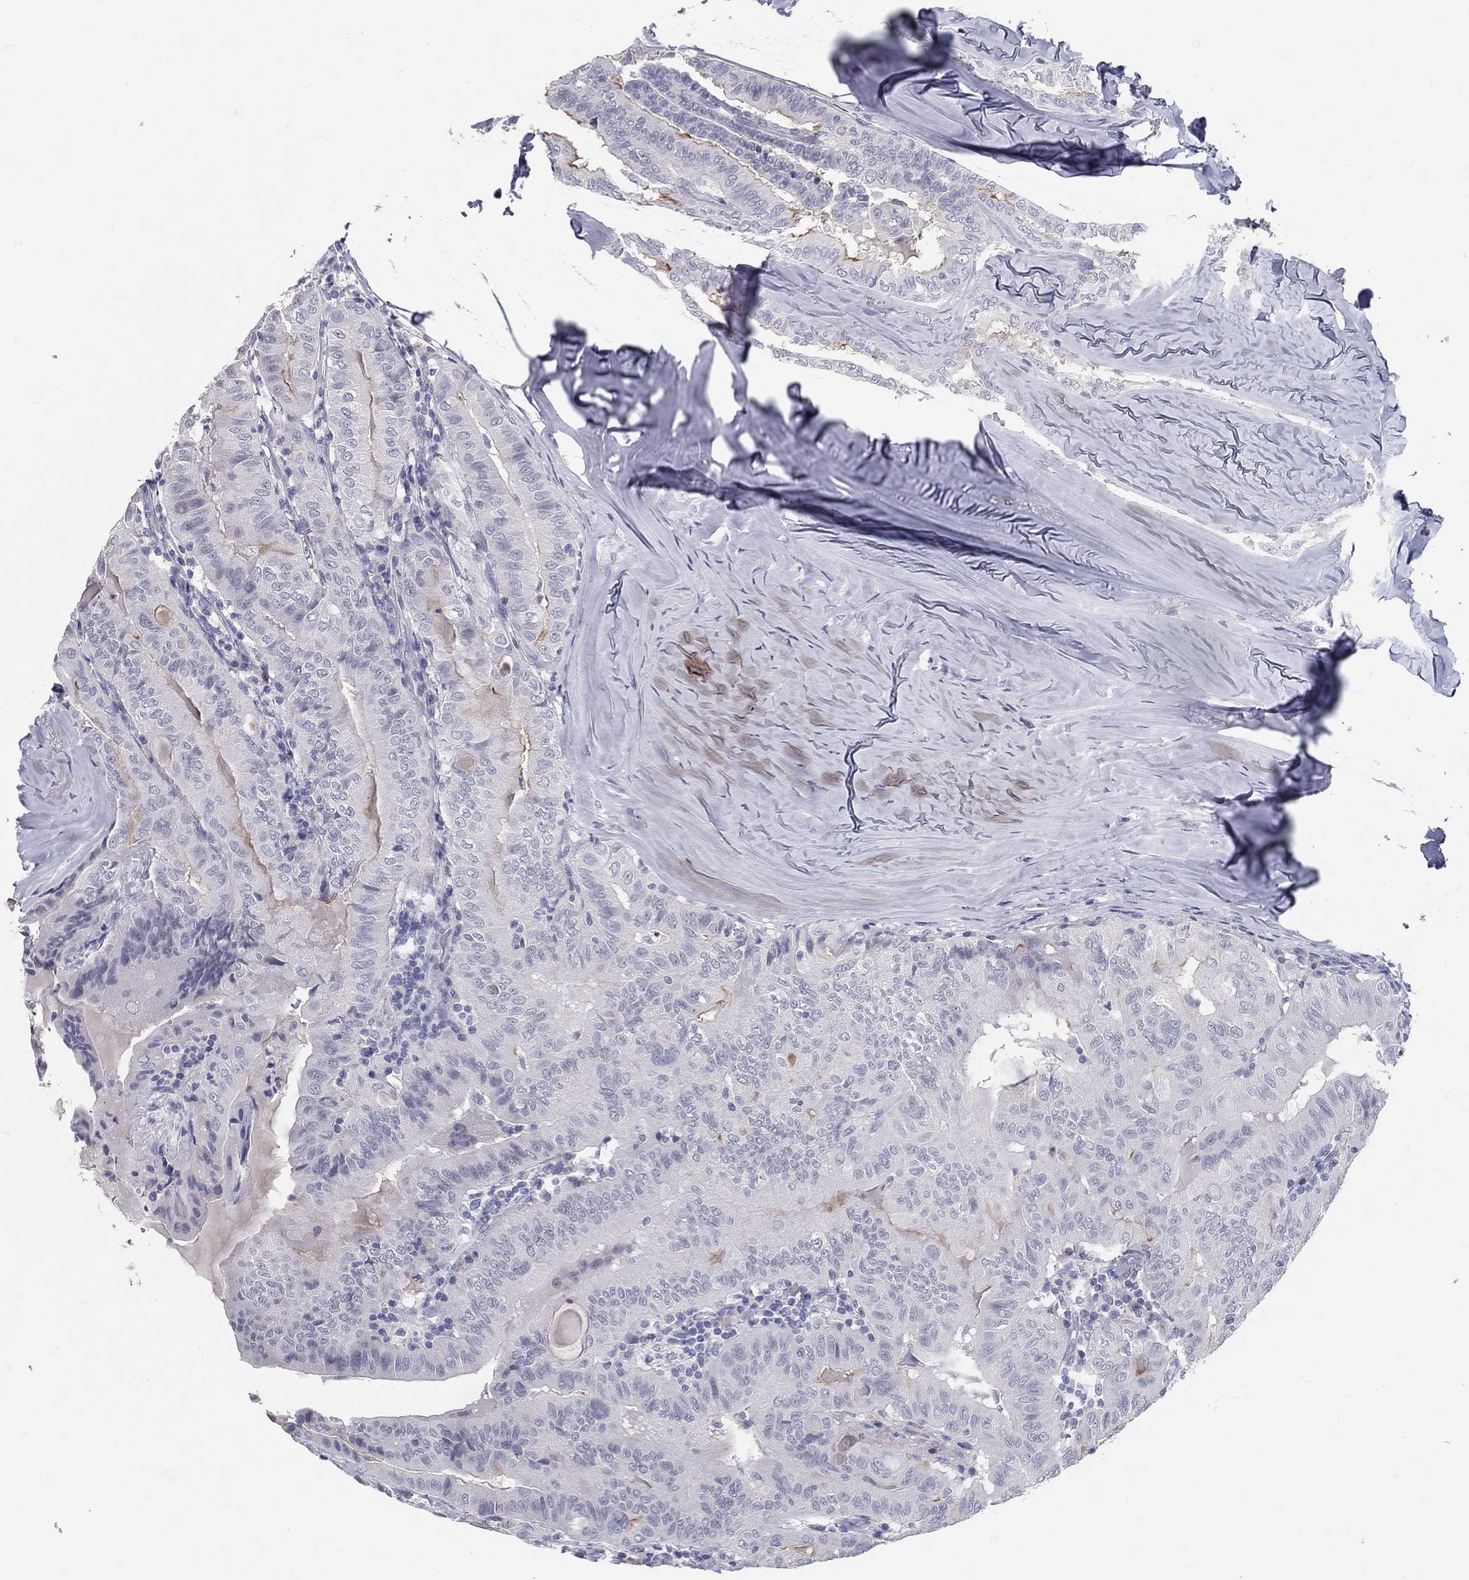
{"staining": {"intensity": "negative", "quantity": "none", "location": "none"}, "tissue": "thyroid cancer", "cell_type": "Tumor cells", "image_type": "cancer", "snomed": [{"axis": "morphology", "description": "Papillary adenocarcinoma, NOS"}, {"axis": "topography", "description": "Thyroid gland"}], "caption": "Histopathology image shows no significant protein expression in tumor cells of papillary adenocarcinoma (thyroid).", "gene": "ACE2", "patient": {"sex": "female", "age": 68}}